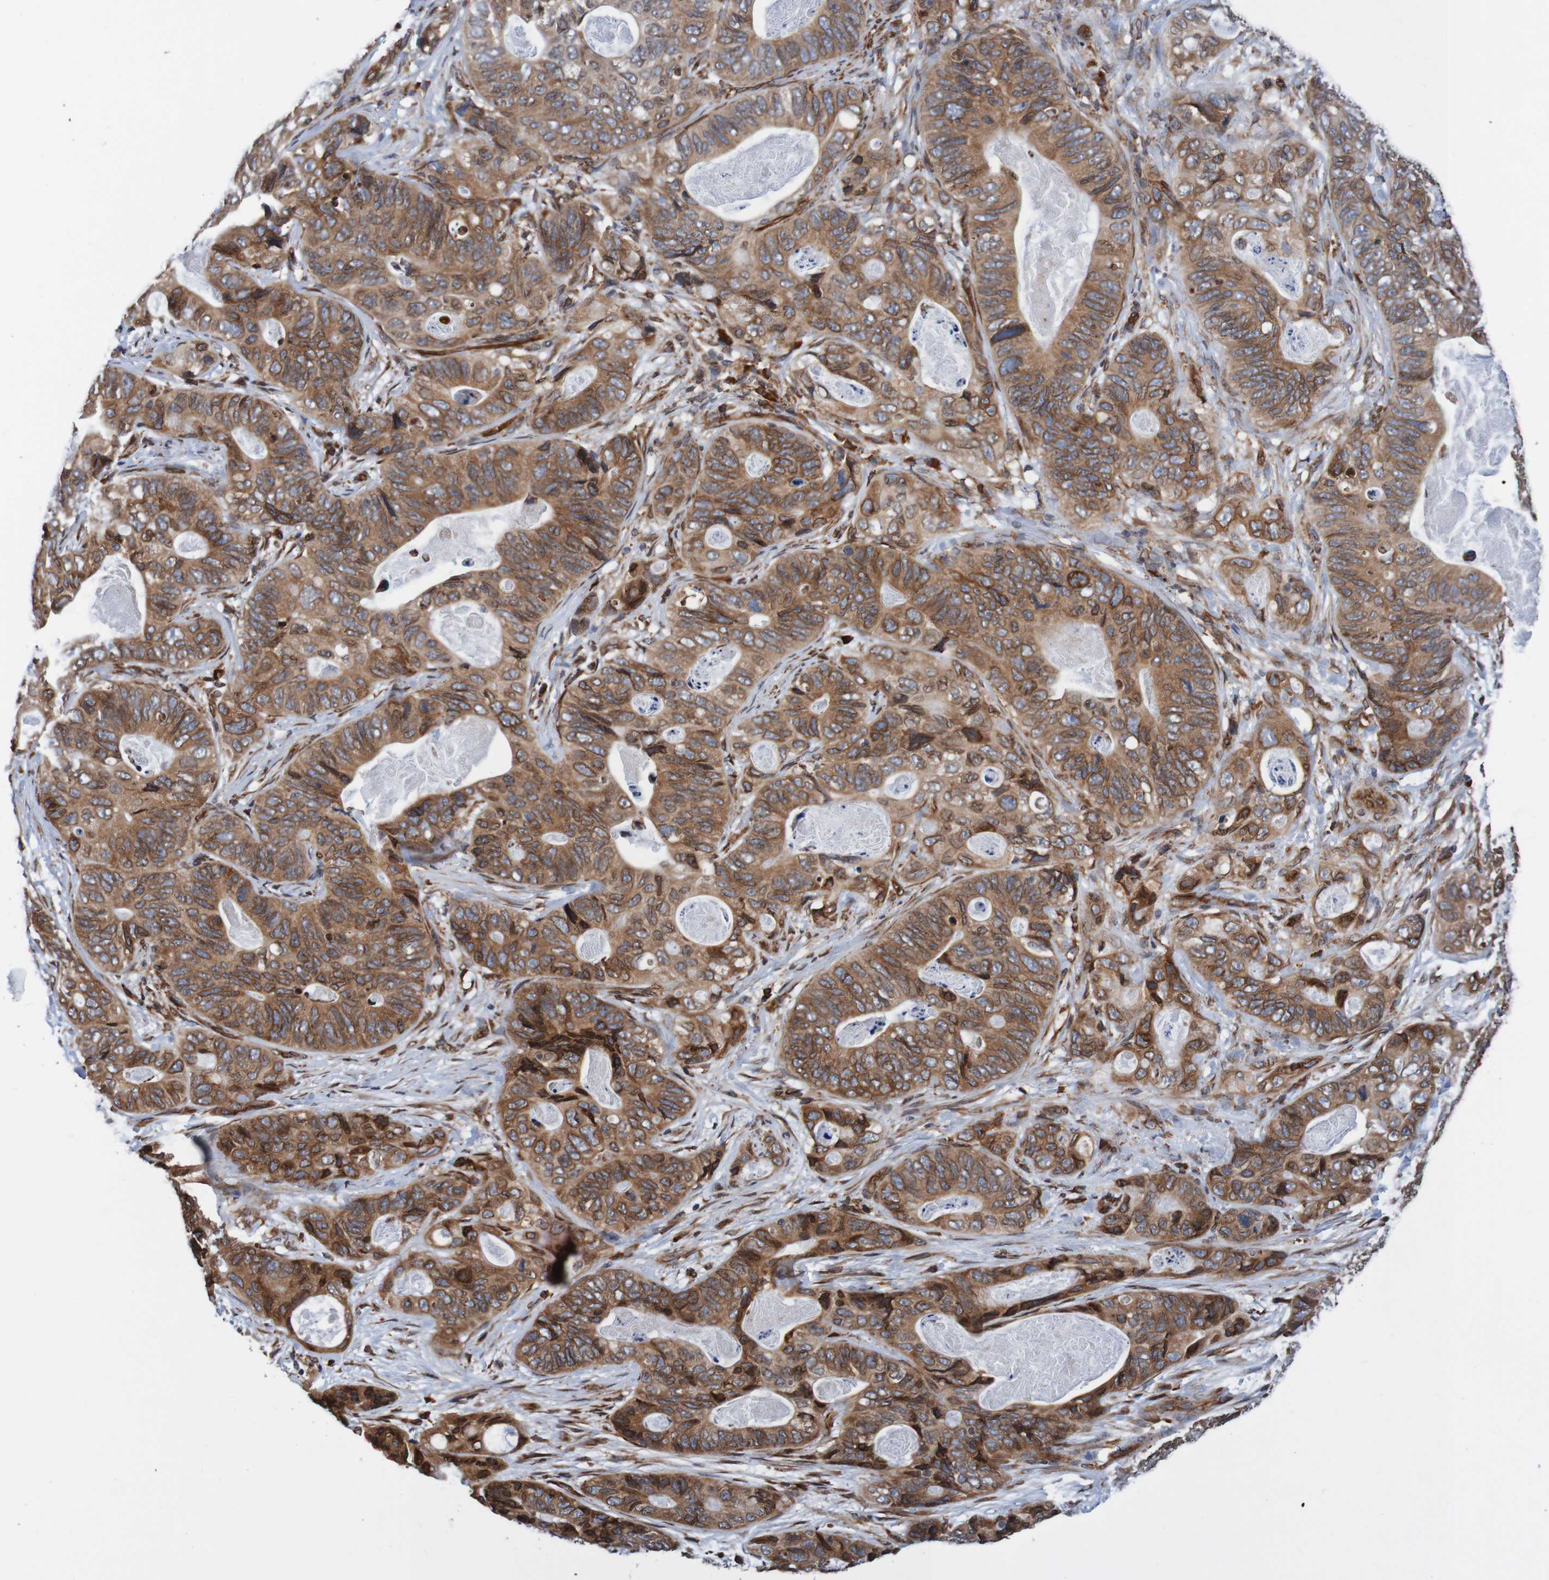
{"staining": {"intensity": "strong", "quantity": ">75%", "location": "cytoplasmic/membranous,nuclear"}, "tissue": "stomach cancer", "cell_type": "Tumor cells", "image_type": "cancer", "snomed": [{"axis": "morphology", "description": "Adenocarcinoma, NOS"}, {"axis": "topography", "description": "Stomach"}], "caption": "There is high levels of strong cytoplasmic/membranous and nuclear positivity in tumor cells of stomach cancer, as demonstrated by immunohistochemical staining (brown color).", "gene": "TMEM109", "patient": {"sex": "female", "age": 89}}